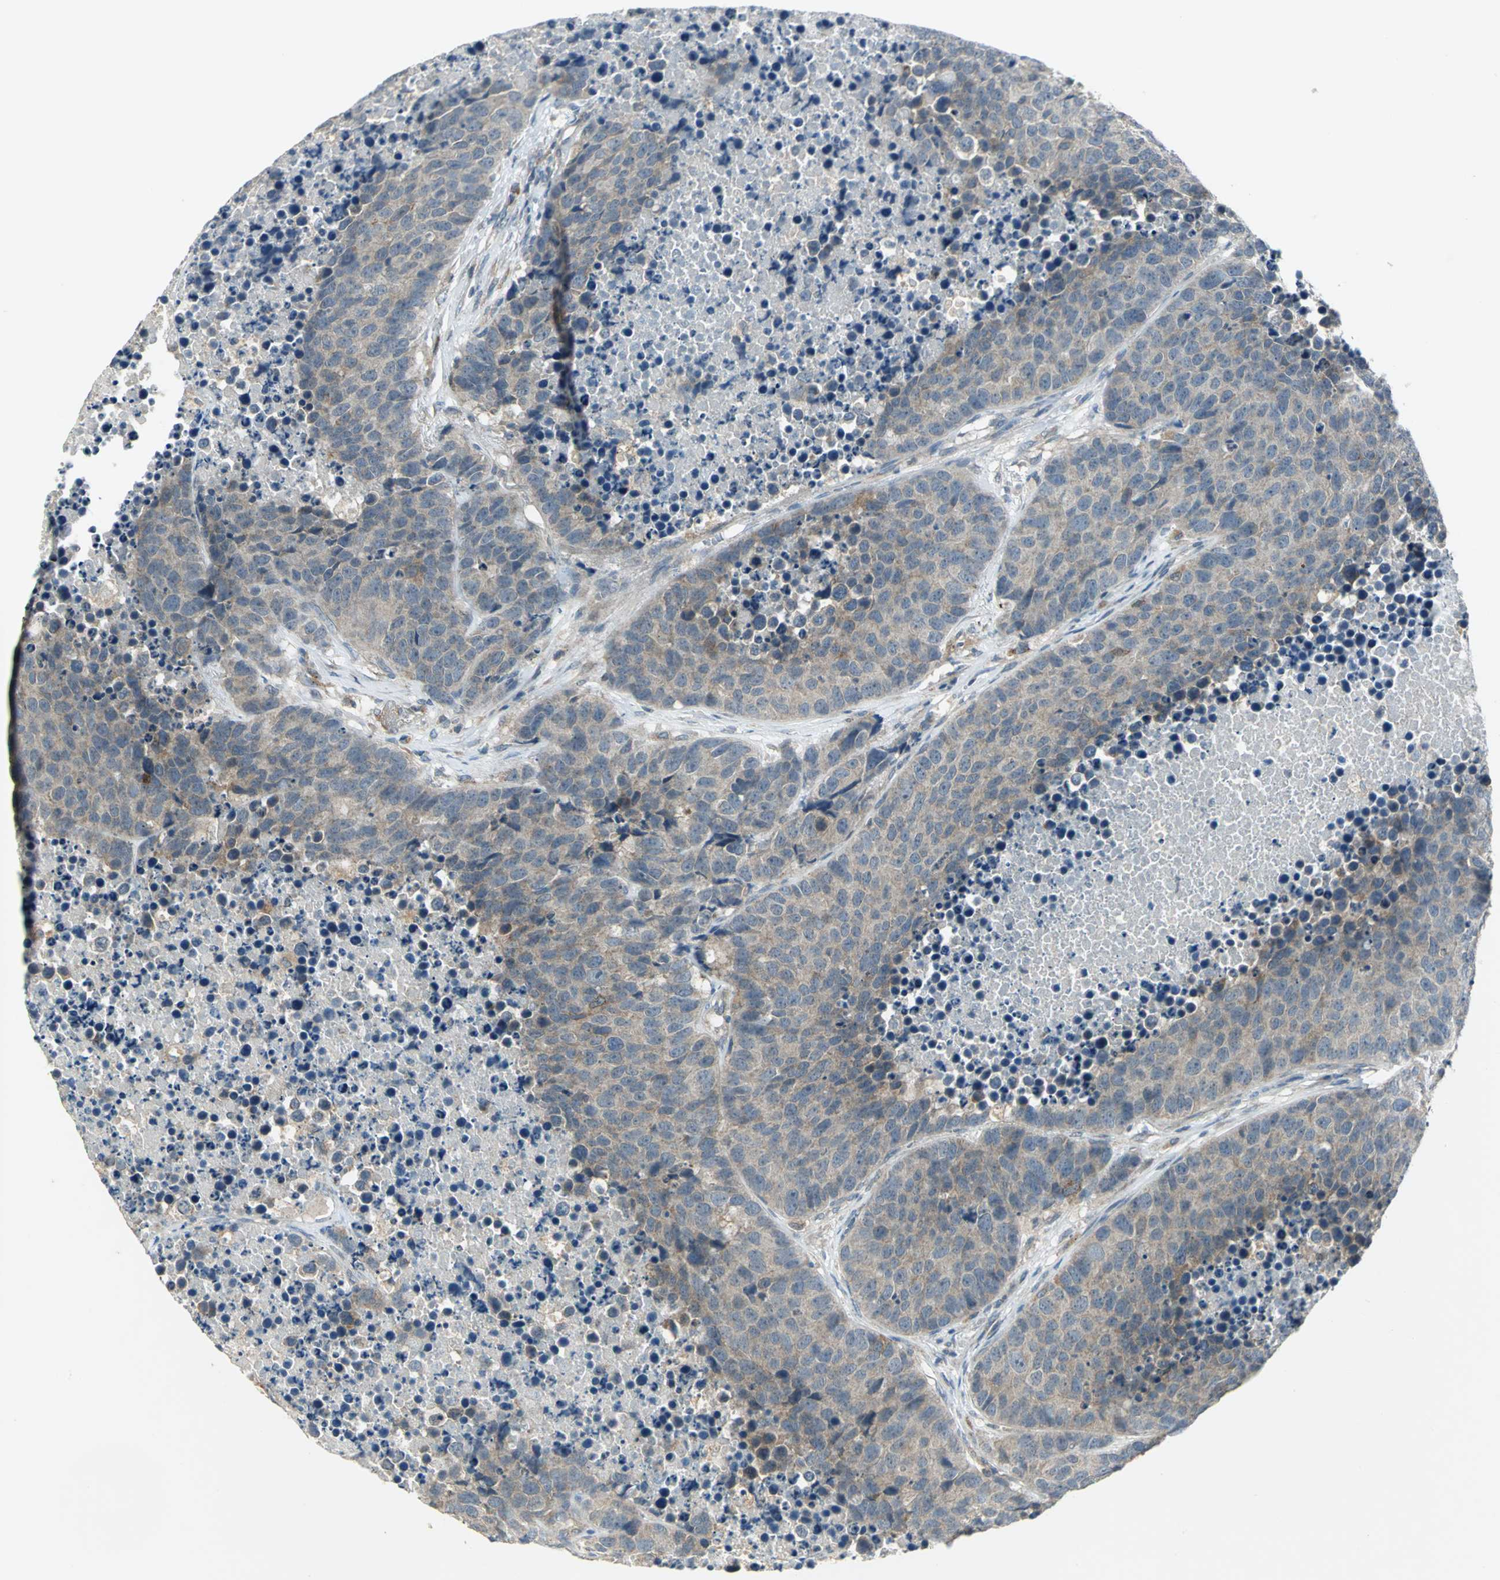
{"staining": {"intensity": "weak", "quantity": ">75%", "location": "cytoplasmic/membranous"}, "tissue": "carcinoid", "cell_type": "Tumor cells", "image_type": "cancer", "snomed": [{"axis": "morphology", "description": "Carcinoid, malignant, NOS"}, {"axis": "topography", "description": "Lung"}], "caption": "Carcinoid (malignant) stained with a protein marker reveals weak staining in tumor cells.", "gene": "MAPK8IP3", "patient": {"sex": "male", "age": 60}}